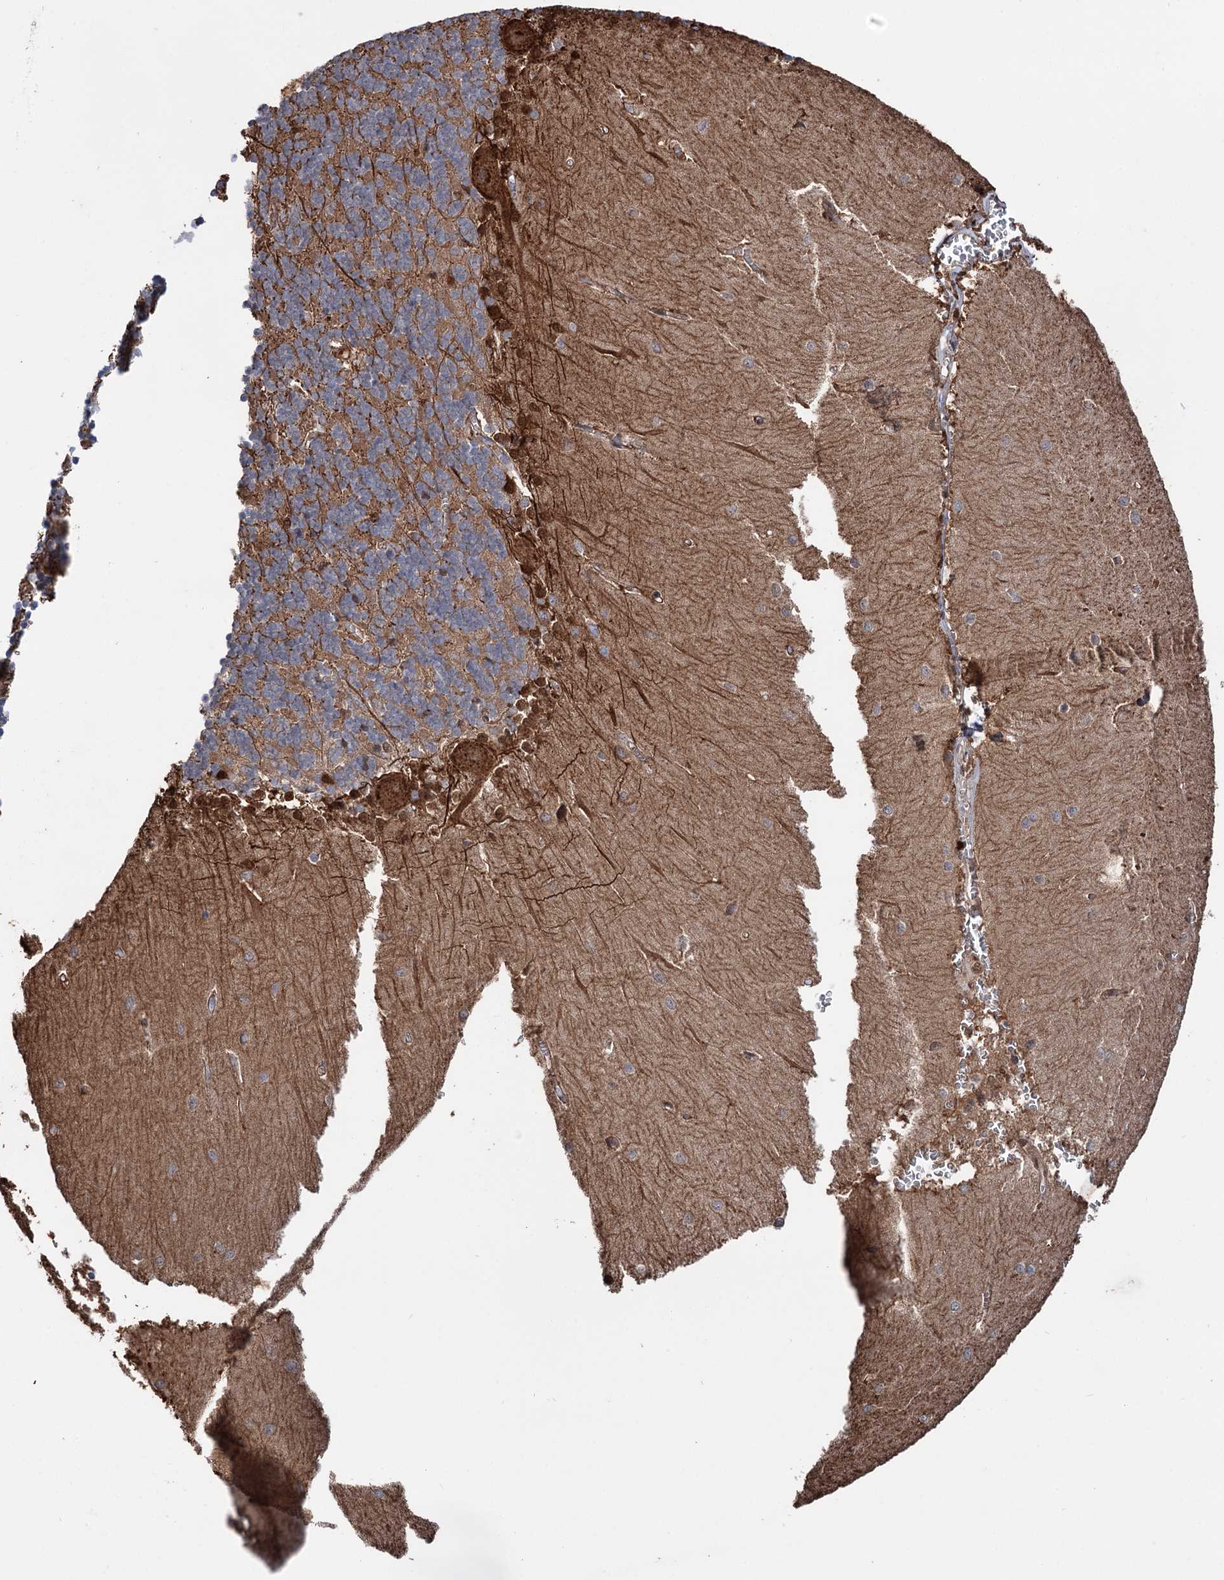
{"staining": {"intensity": "moderate", "quantity": "25%-75%", "location": "cytoplasmic/membranous"}, "tissue": "cerebellum", "cell_type": "Cells in granular layer", "image_type": "normal", "snomed": [{"axis": "morphology", "description": "Normal tissue, NOS"}, {"axis": "topography", "description": "Cerebellum"}], "caption": "This is an image of immunohistochemistry staining of normal cerebellum, which shows moderate expression in the cytoplasmic/membranous of cells in granular layer.", "gene": "PTPN3", "patient": {"sex": "male", "age": 37}}